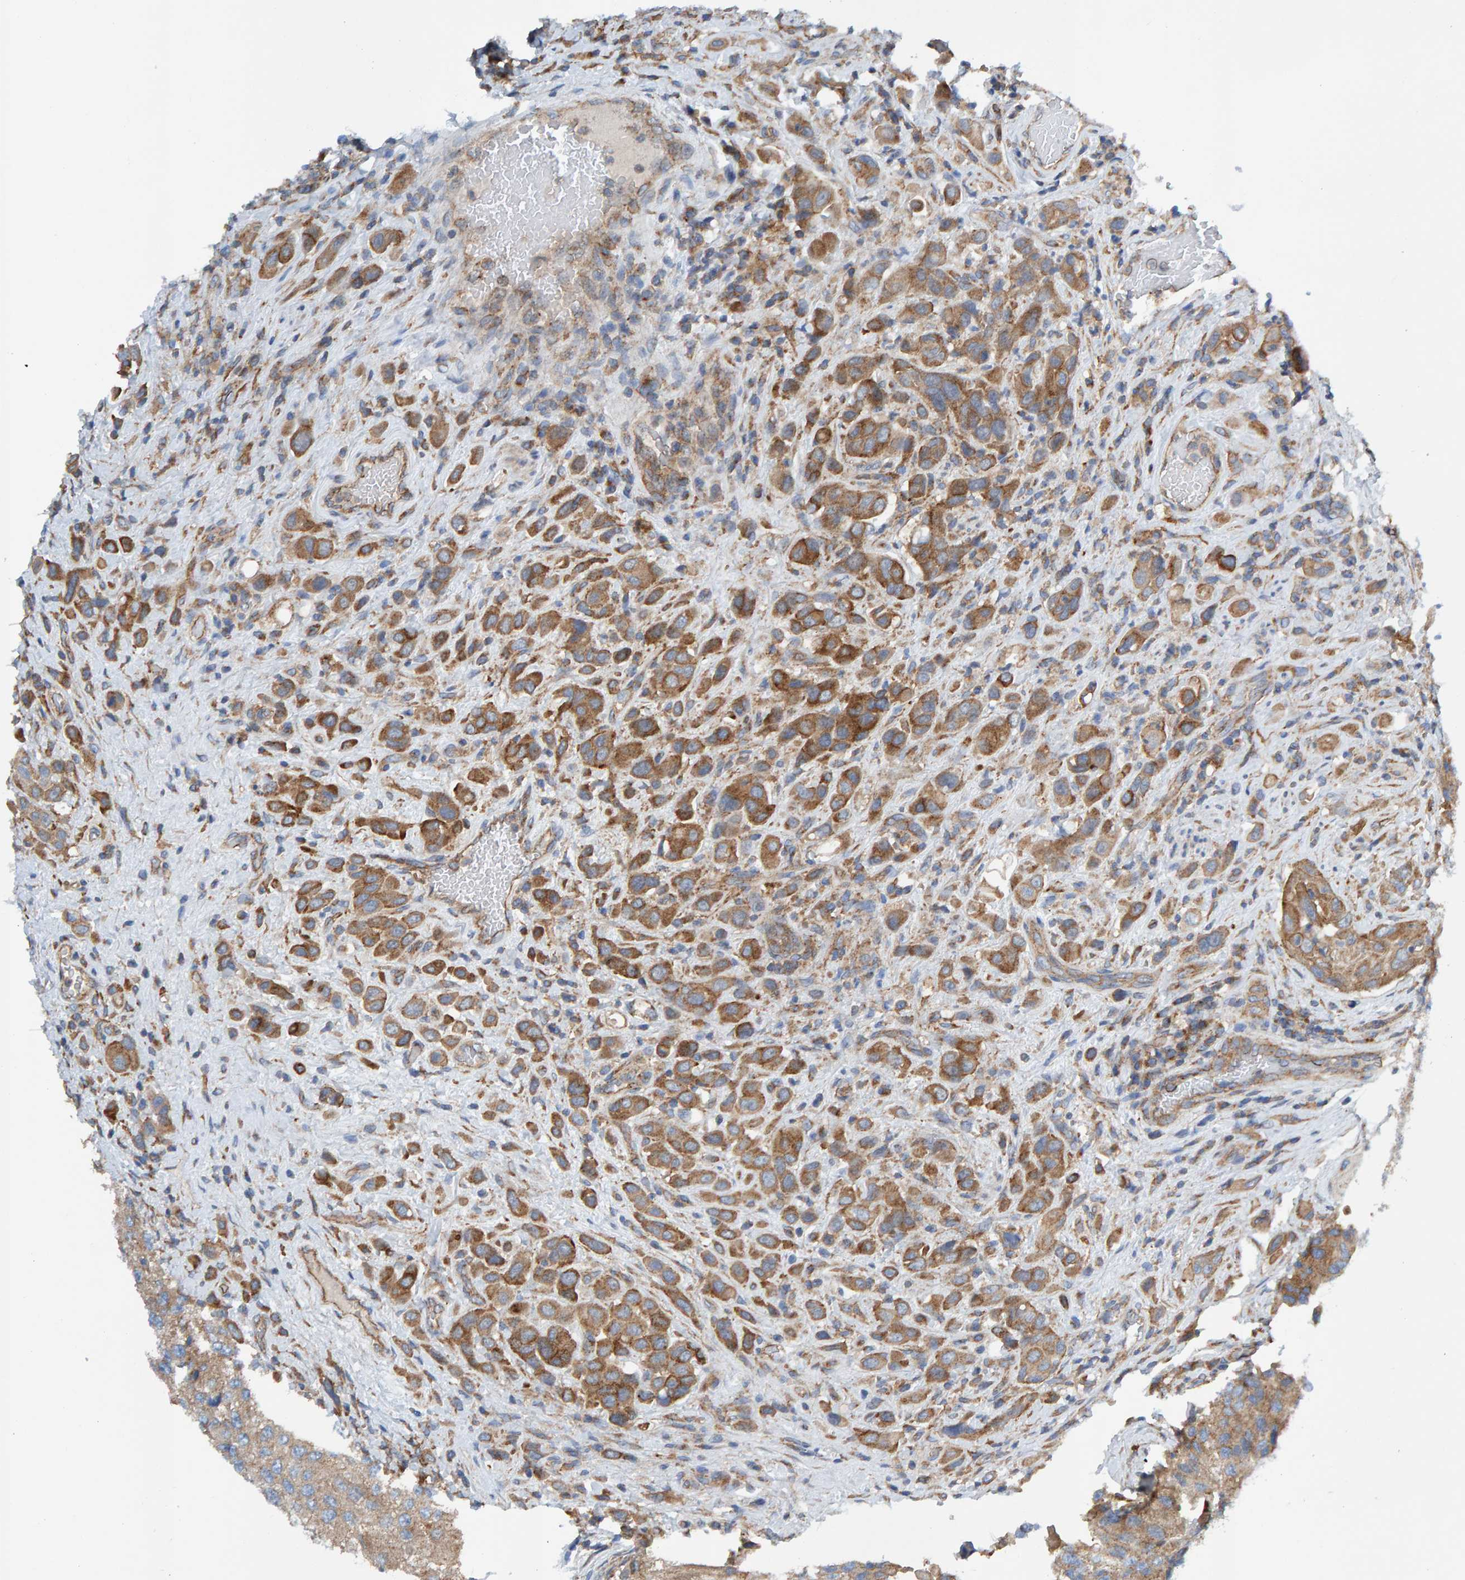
{"staining": {"intensity": "strong", "quantity": ">75%", "location": "cytoplasmic/membranous"}, "tissue": "urothelial cancer", "cell_type": "Tumor cells", "image_type": "cancer", "snomed": [{"axis": "morphology", "description": "Urothelial carcinoma, High grade"}, {"axis": "topography", "description": "Urinary bladder"}], "caption": "This photomicrograph reveals immunohistochemistry staining of human urothelial cancer, with high strong cytoplasmic/membranous positivity in approximately >75% of tumor cells.", "gene": "MKLN1", "patient": {"sex": "male", "age": 50}}